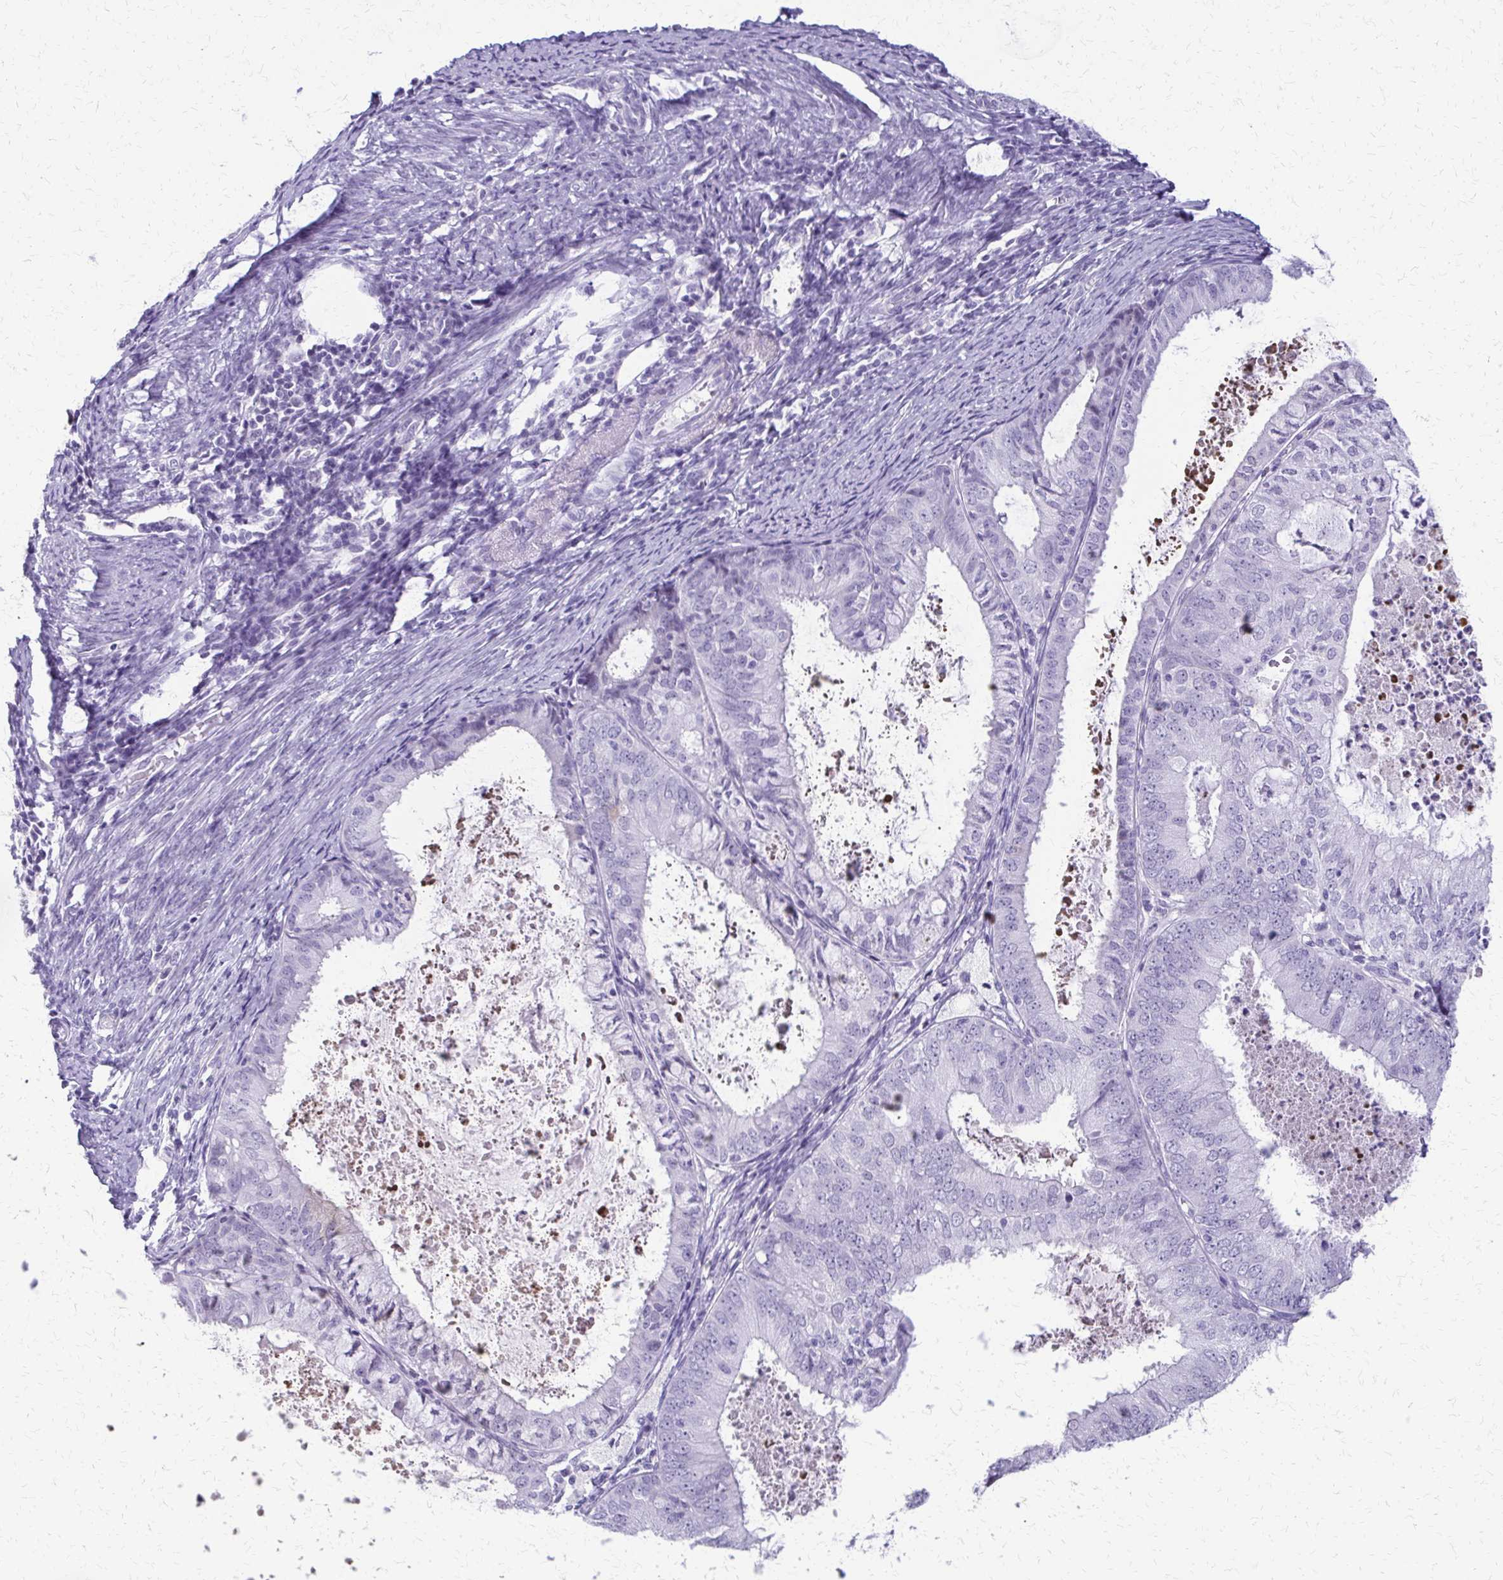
{"staining": {"intensity": "negative", "quantity": "none", "location": "none"}, "tissue": "endometrial cancer", "cell_type": "Tumor cells", "image_type": "cancer", "snomed": [{"axis": "morphology", "description": "Adenocarcinoma, NOS"}, {"axis": "topography", "description": "Endometrium"}], "caption": "This is an immunohistochemistry image of human endometrial cancer. There is no staining in tumor cells.", "gene": "FAM162B", "patient": {"sex": "female", "age": 57}}